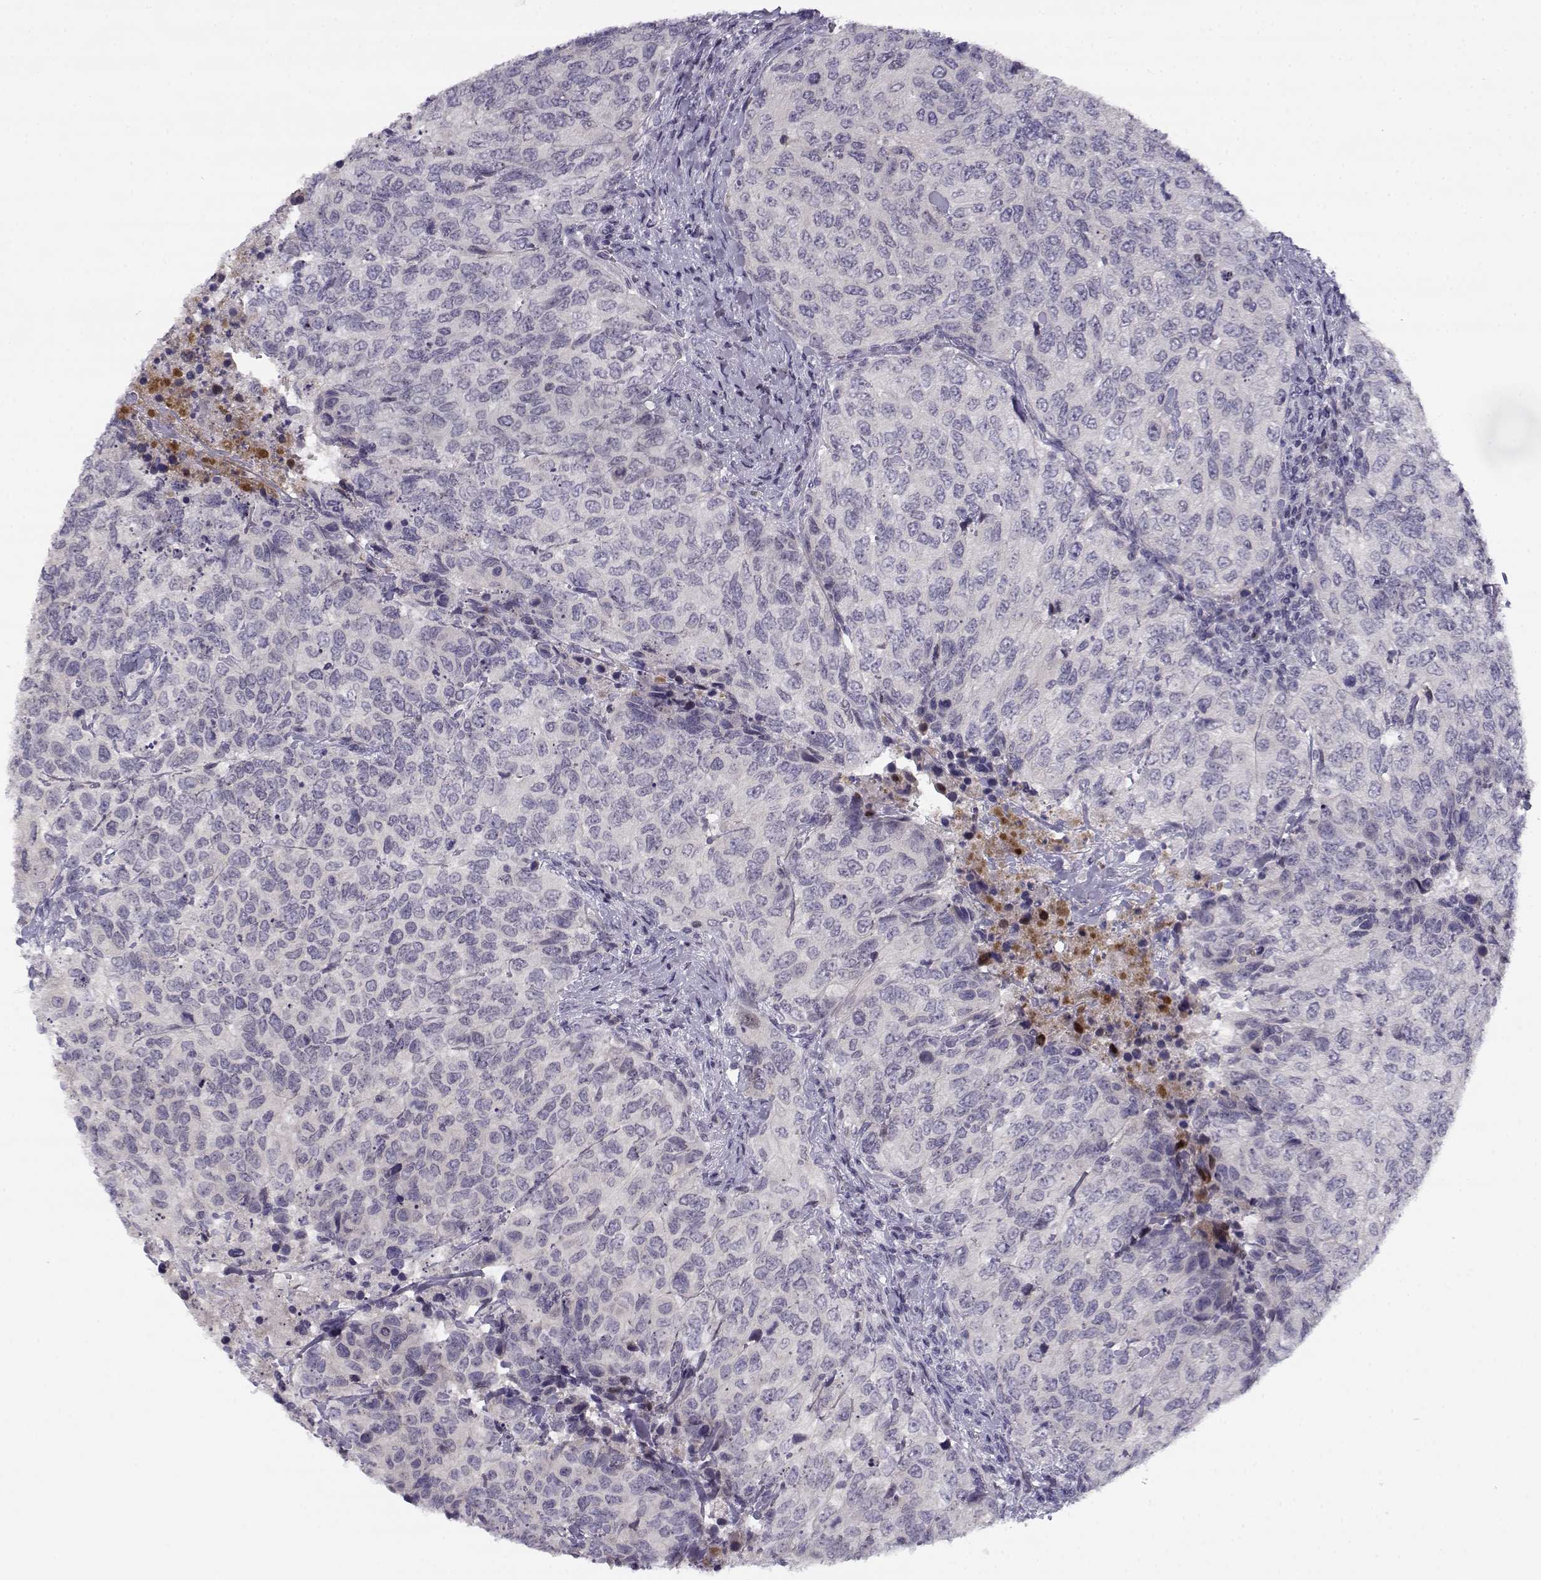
{"staining": {"intensity": "negative", "quantity": "none", "location": "none"}, "tissue": "urothelial cancer", "cell_type": "Tumor cells", "image_type": "cancer", "snomed": [{"axis": "morphology", "description": "Urothelial carcinoma, High grade"}, {"axis": "topography", "description": "Urinary bladder"}], "caption": "Immunohistochemistry histopathology image of urothelial carcinoma (high-grade) stained for a protein (brown), which reveals no positivity in tumor cells.", "gene": "DDX25", "patient": {"sex": "female", "age": 78}}